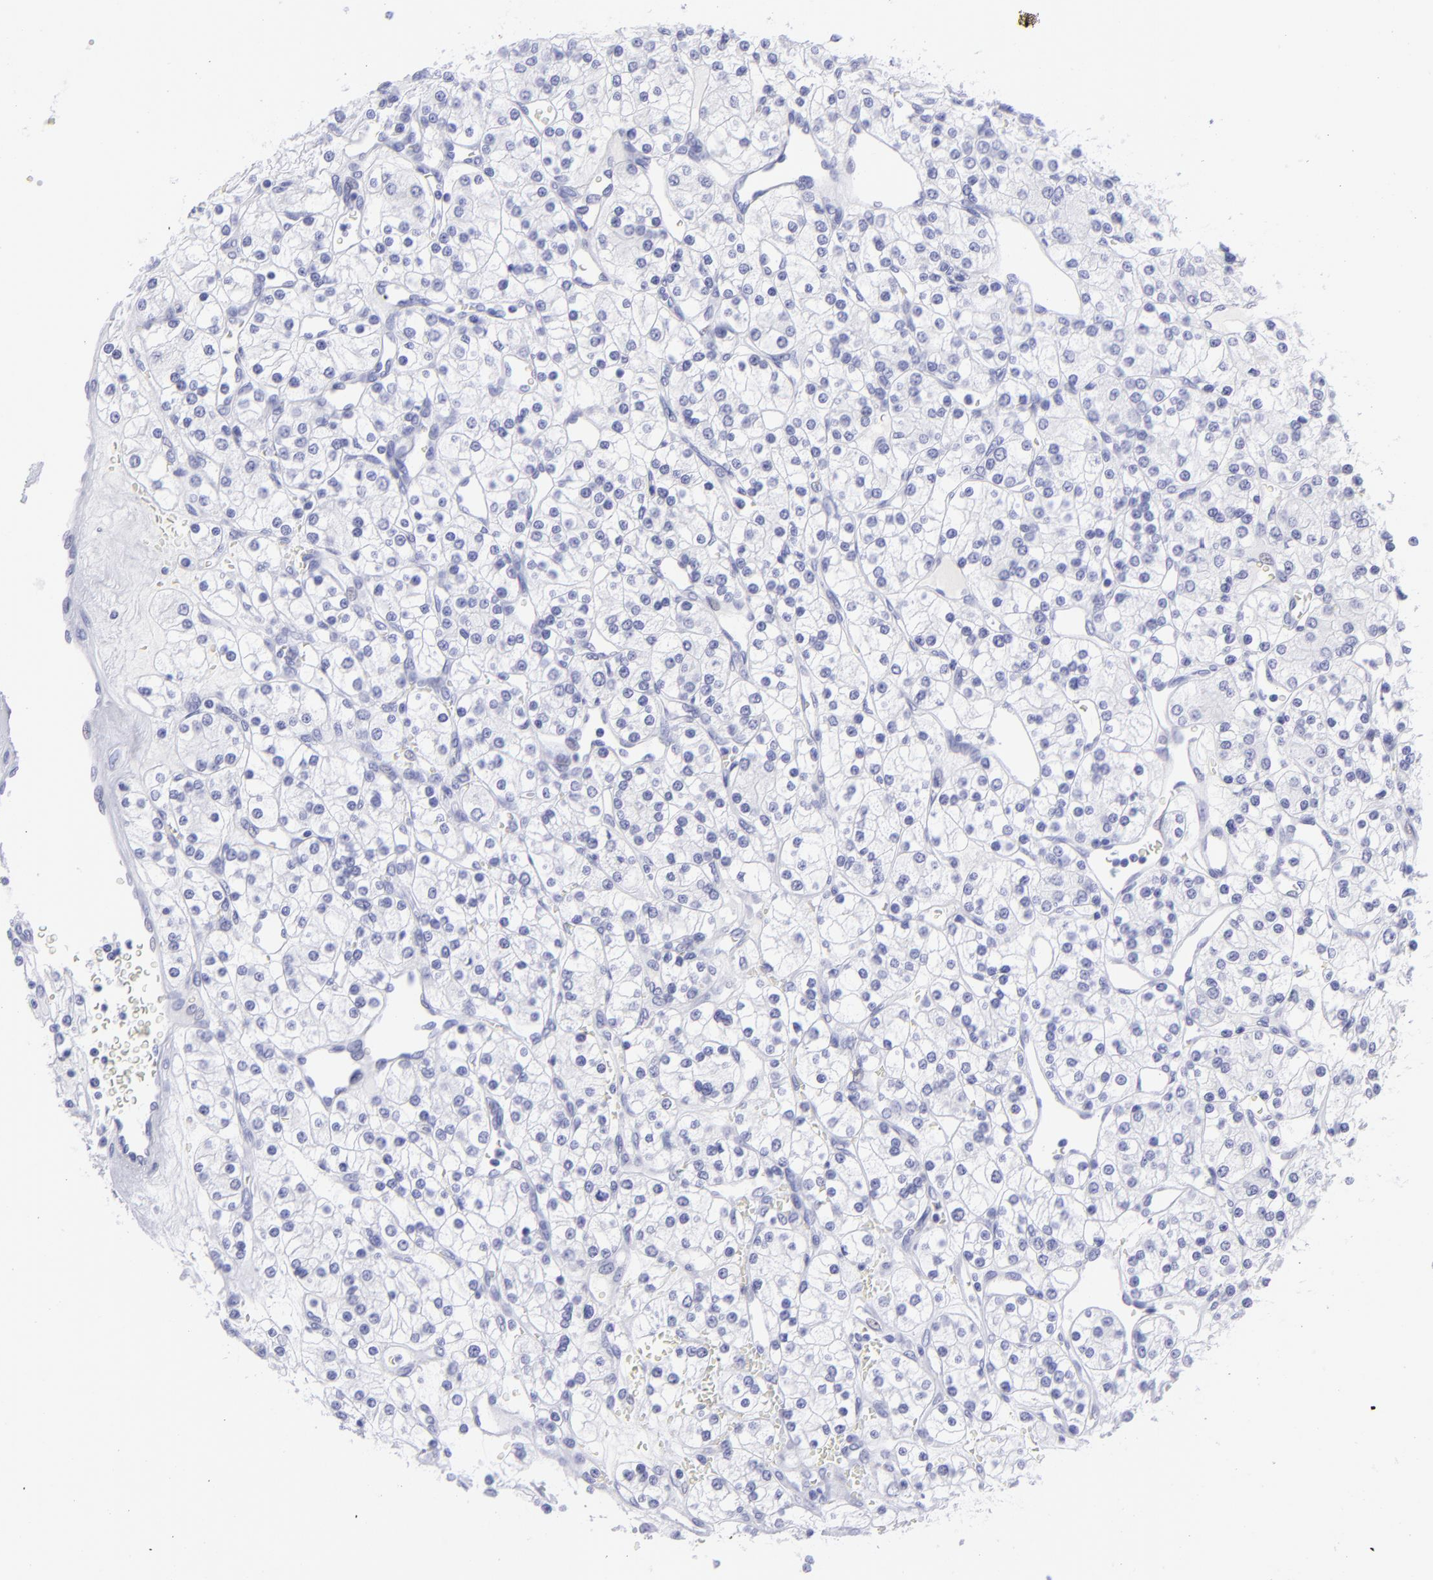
{"staining": {"intensity": "negative", "quantity": "none", "location": "none"}, "tissue": "renal cancer", "cell_type": "Tumor cells", "image_type": "cancer", "snomed": [{"axis": "morphology", "description": "Adenocarcinoma, NOS"}, {"axis": "topography", "description": "Kidney"}], "caption": "Immunohistochemistry (IHC) of renal adenocarcinoma exhibits no positivity in tumor cells.", "gene": "SLC1A2", "patient": {"sex": "female", "age": 62}}